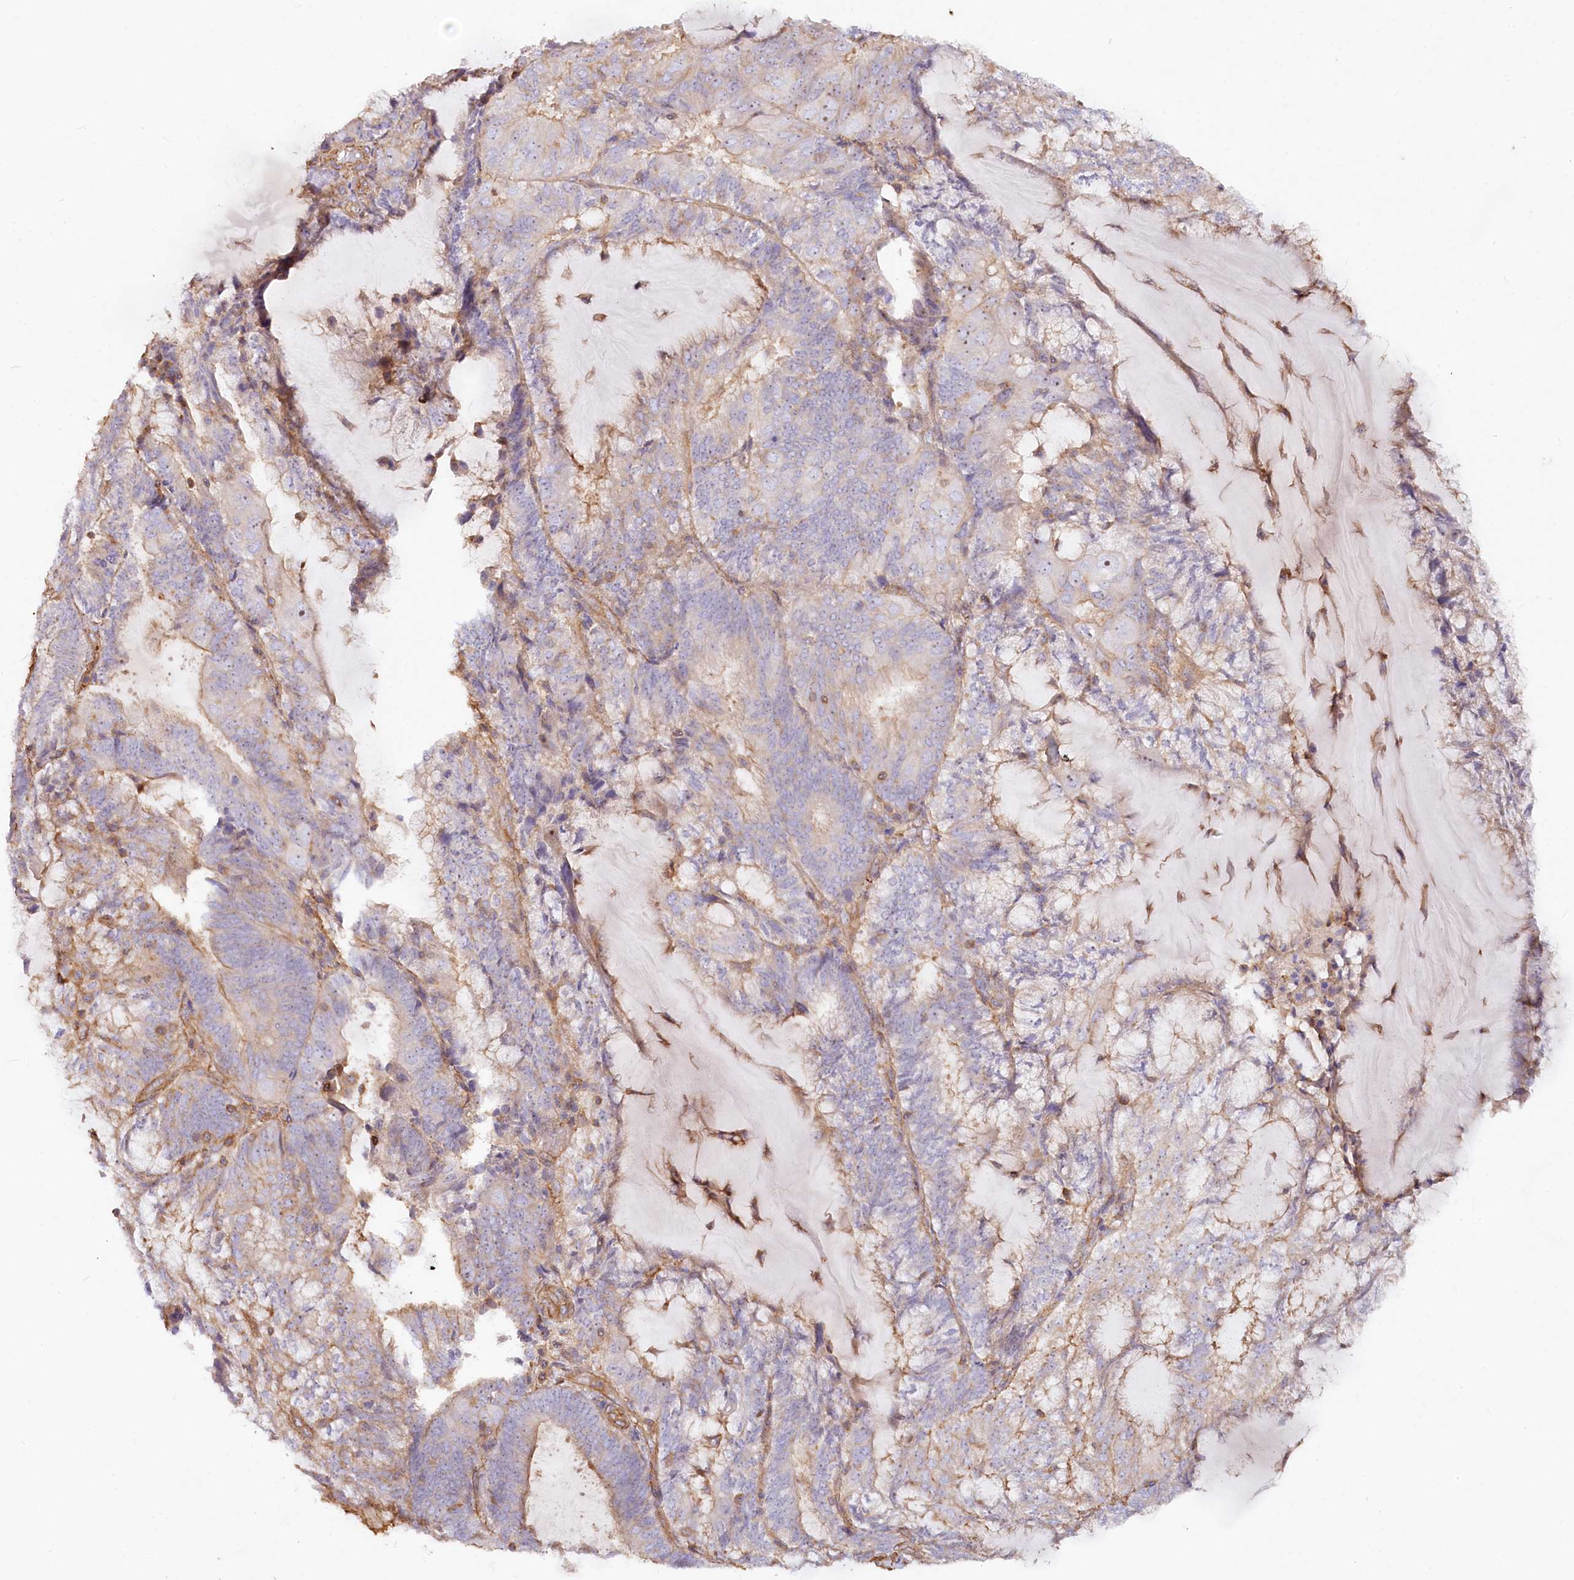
{"staining": {"intensity": "moderate", "quantity": "<25%", "location": "cytoplasmic/membranous"}, "tissue": "endometrial cancer", "cell_type": "Tumor cells", "image_type": "cancer", "snomed": [{"axis": "morphology", "description": "Adenocarcinoma, NOS"}, {"axis": "topography", "description": "Endometrium"}], "caption": "Immunohistochemistry staining of endometrial cancer (adenocarcinoma), which exhibits low levels of moderate cytoplasmic/membranous expression in about <25% of tumor cells indicating moderate cytoplasmic/membranous protein positivity. The staining was performed using DAB (3,3'-diaminobenzidine) (brown) for protein detection and nuclei were counterstained in hematoxylin (blue).", "gene": "WDR36", "patient": {"sex": "female", "age": 81}}